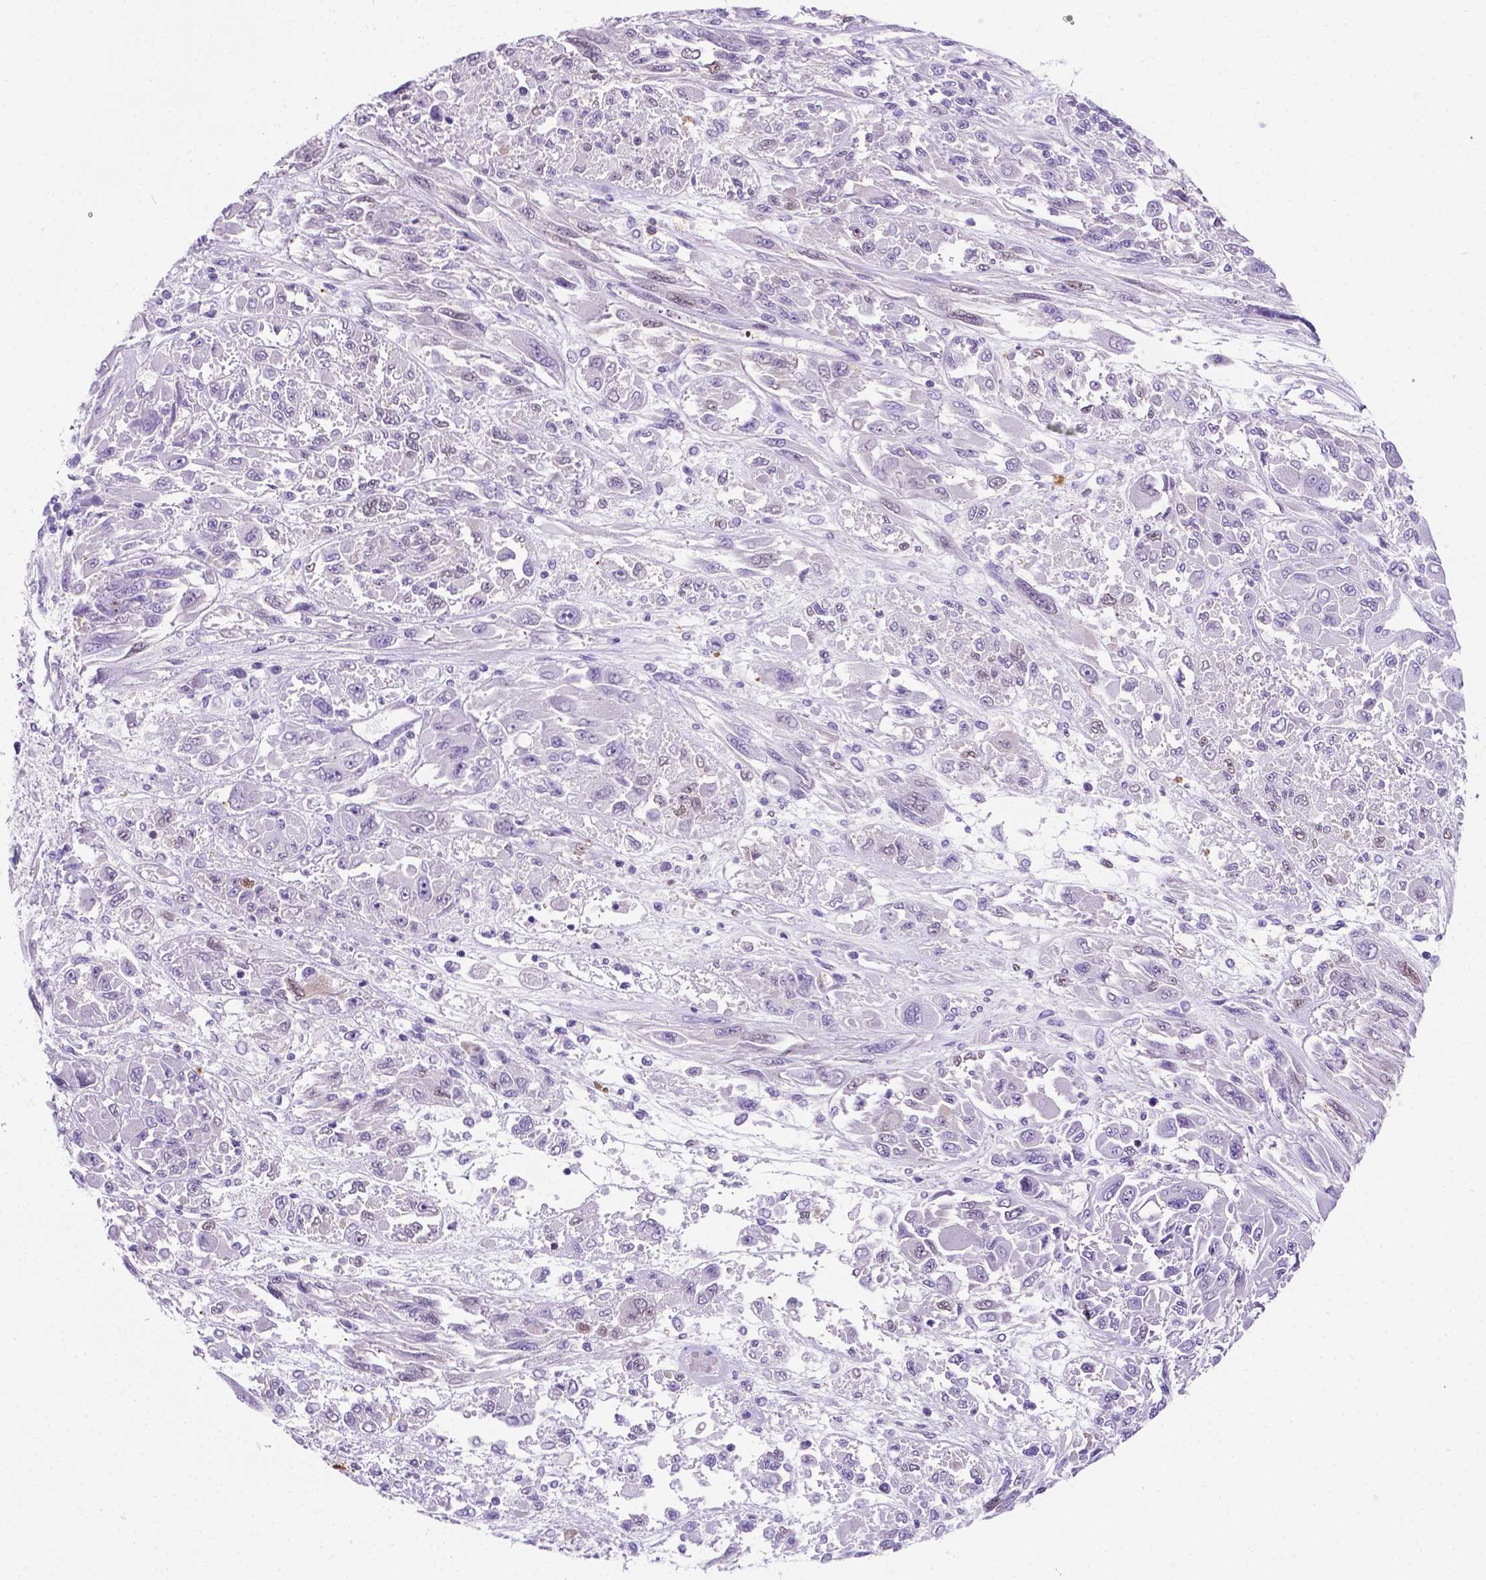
{"staining": {"intensity": "weak", "quantity": "<25%", "location": "nuclear"}, "tissue": "melanoma", "cell_type": "Tumor cells", "image_type": "cancer", "snomed": [{"axis": "morphology", "description": "Malignant melanoma, NOS"}, {"axis": "topography", "description": "Skin"}], "caption": "A micrograph of human melanoma is negative for staining in tumor cells.", "gene": "C17orf107", "patient": {"sex": "female", "age": 91}}